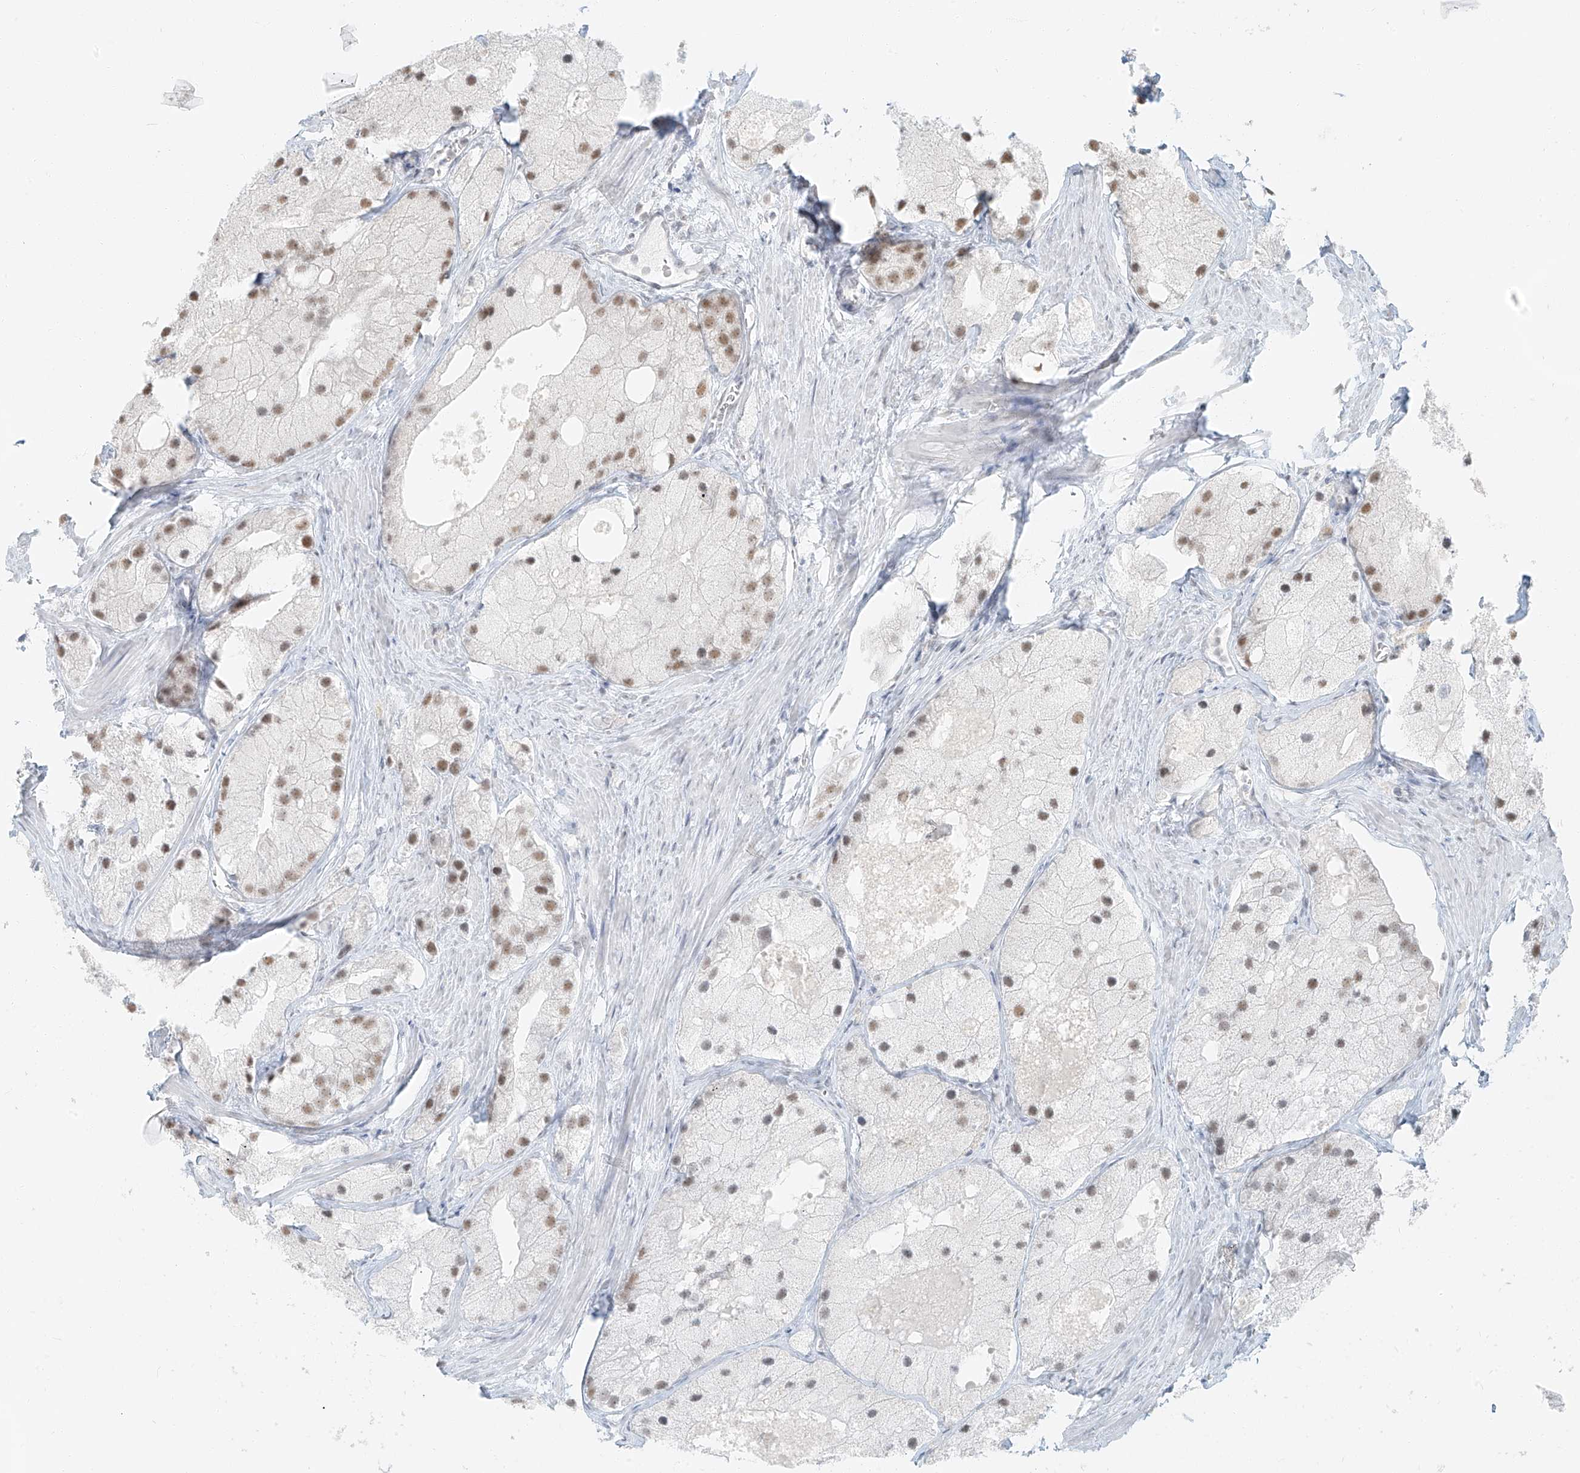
{"staining": {"intensity": "moderate", "quantity": ">75%", "location": "nuclear"}, "tissue": "prostate cancer", "cell_type": "Tumor cells", "image_type": "cancer", "snomed": [{"axis": "morphology", "description": "Adenocarcinoma, Low grade"}, {"axis": "topography", "description": "Prostate"}], "caption": "Protein expression analysis of prostate adenocarcinoma (low-grade) reveals moderate nuclear expression in about >75% of tumor cells. The protein of interest is stained brown, and the nuclei are stained in blue (DAB IHC with brightfield microscopy, high magnification).", "gene": "PGC", "patient": {"sex": "male", "age": 69}}